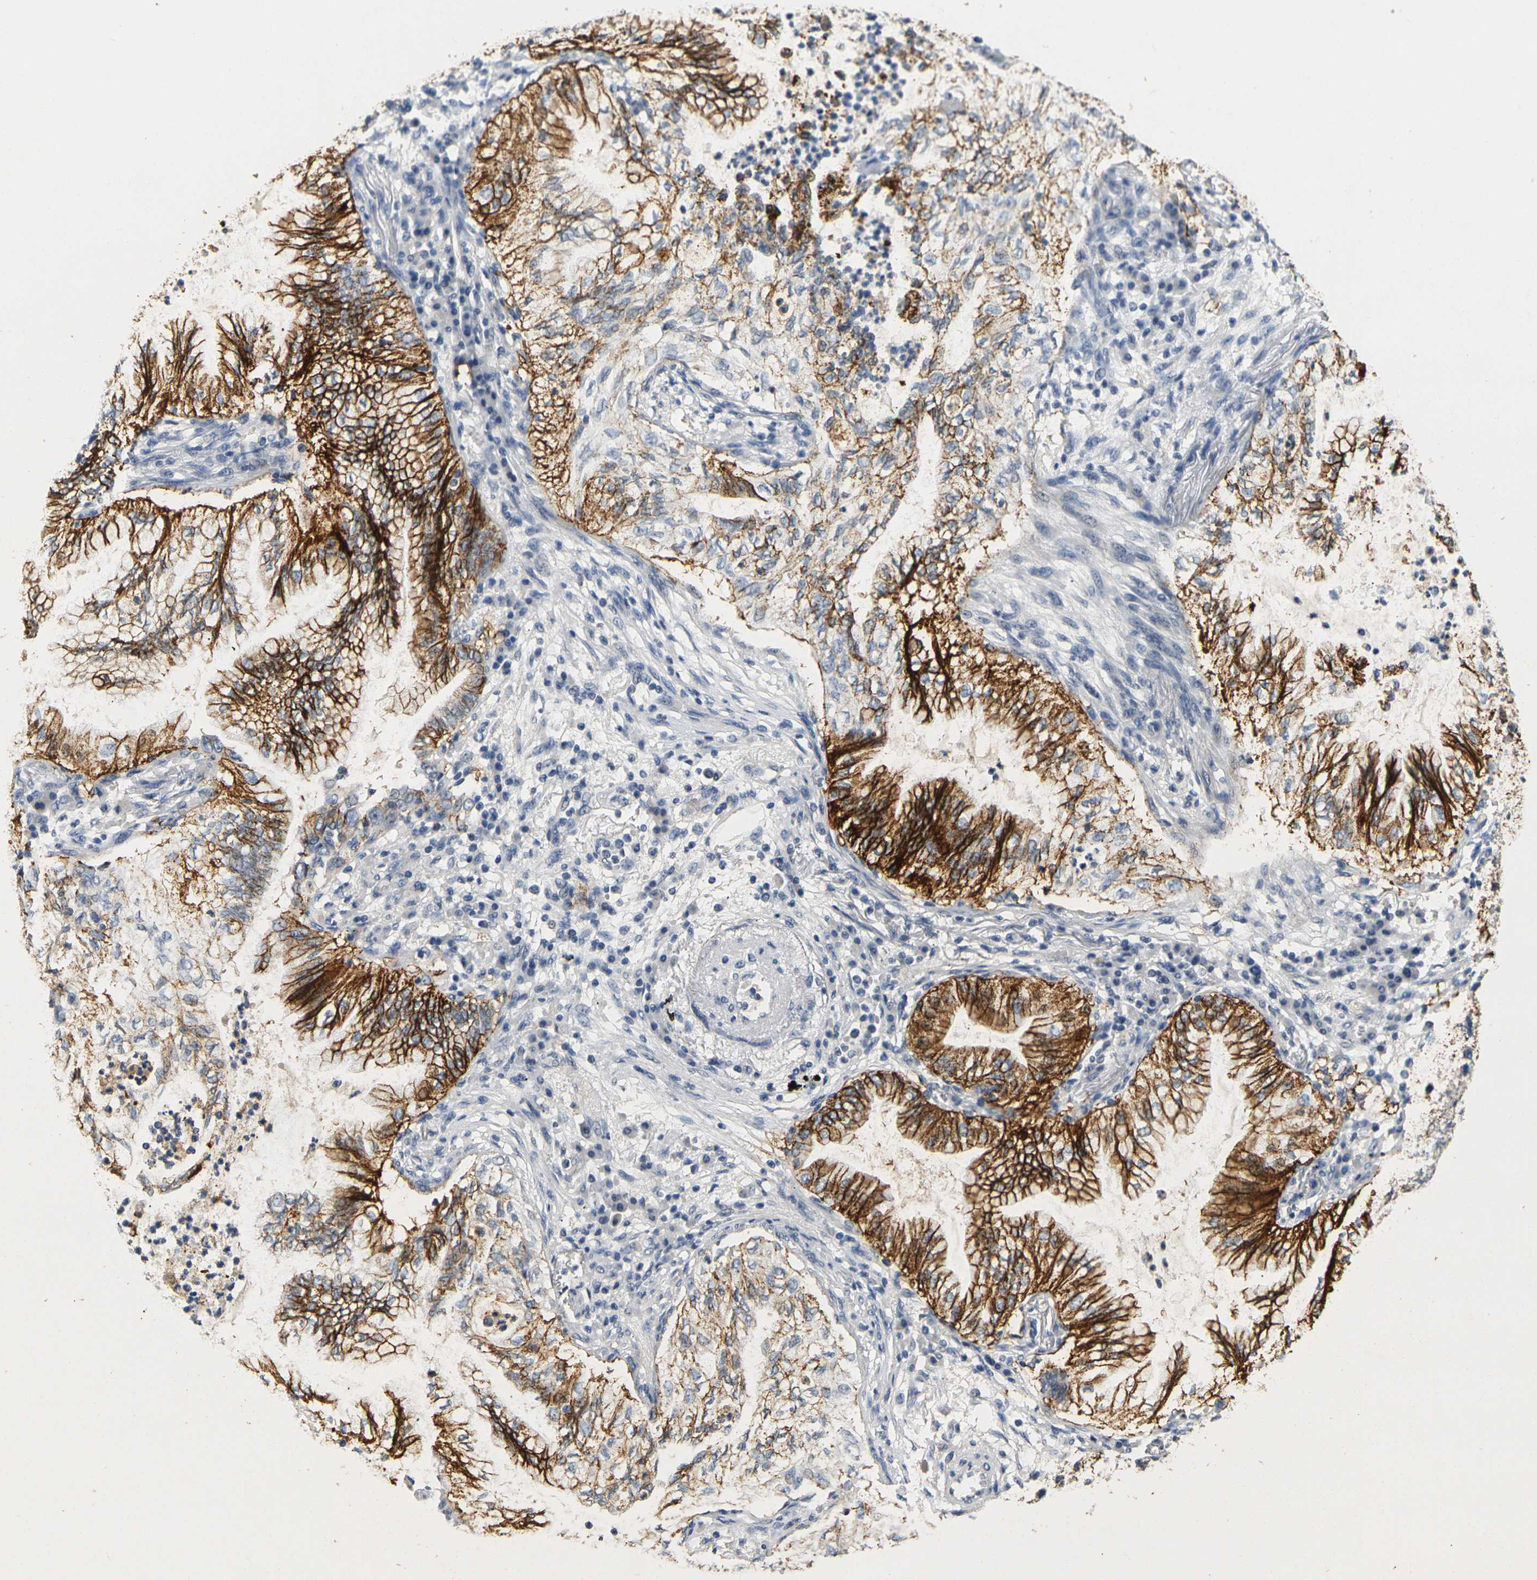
{"staining": {"intensity": "strong", "quantity": ">75%", "location": "cytoplasmic/membranous"}, "tissue": "lung cancer", "cell_type": "Tumor cells", "image_type": "cancer", "snomed": [{"axis": "morphology", "description": "Normal tissue, NOS"}, {"axis": "morphology", "description": "Adenocarcinoma, NOS"}, {"axis": "topography", "description": "Bronchus"}, {"axis": "topography", "description": "Lung"}], "caption": "Adenocarcinoma (lung) stained with a protein marker exhibits strong staining in tumor cells.", "gene": "CLDN7", "patient": {"sex": "female", "age": 70}}